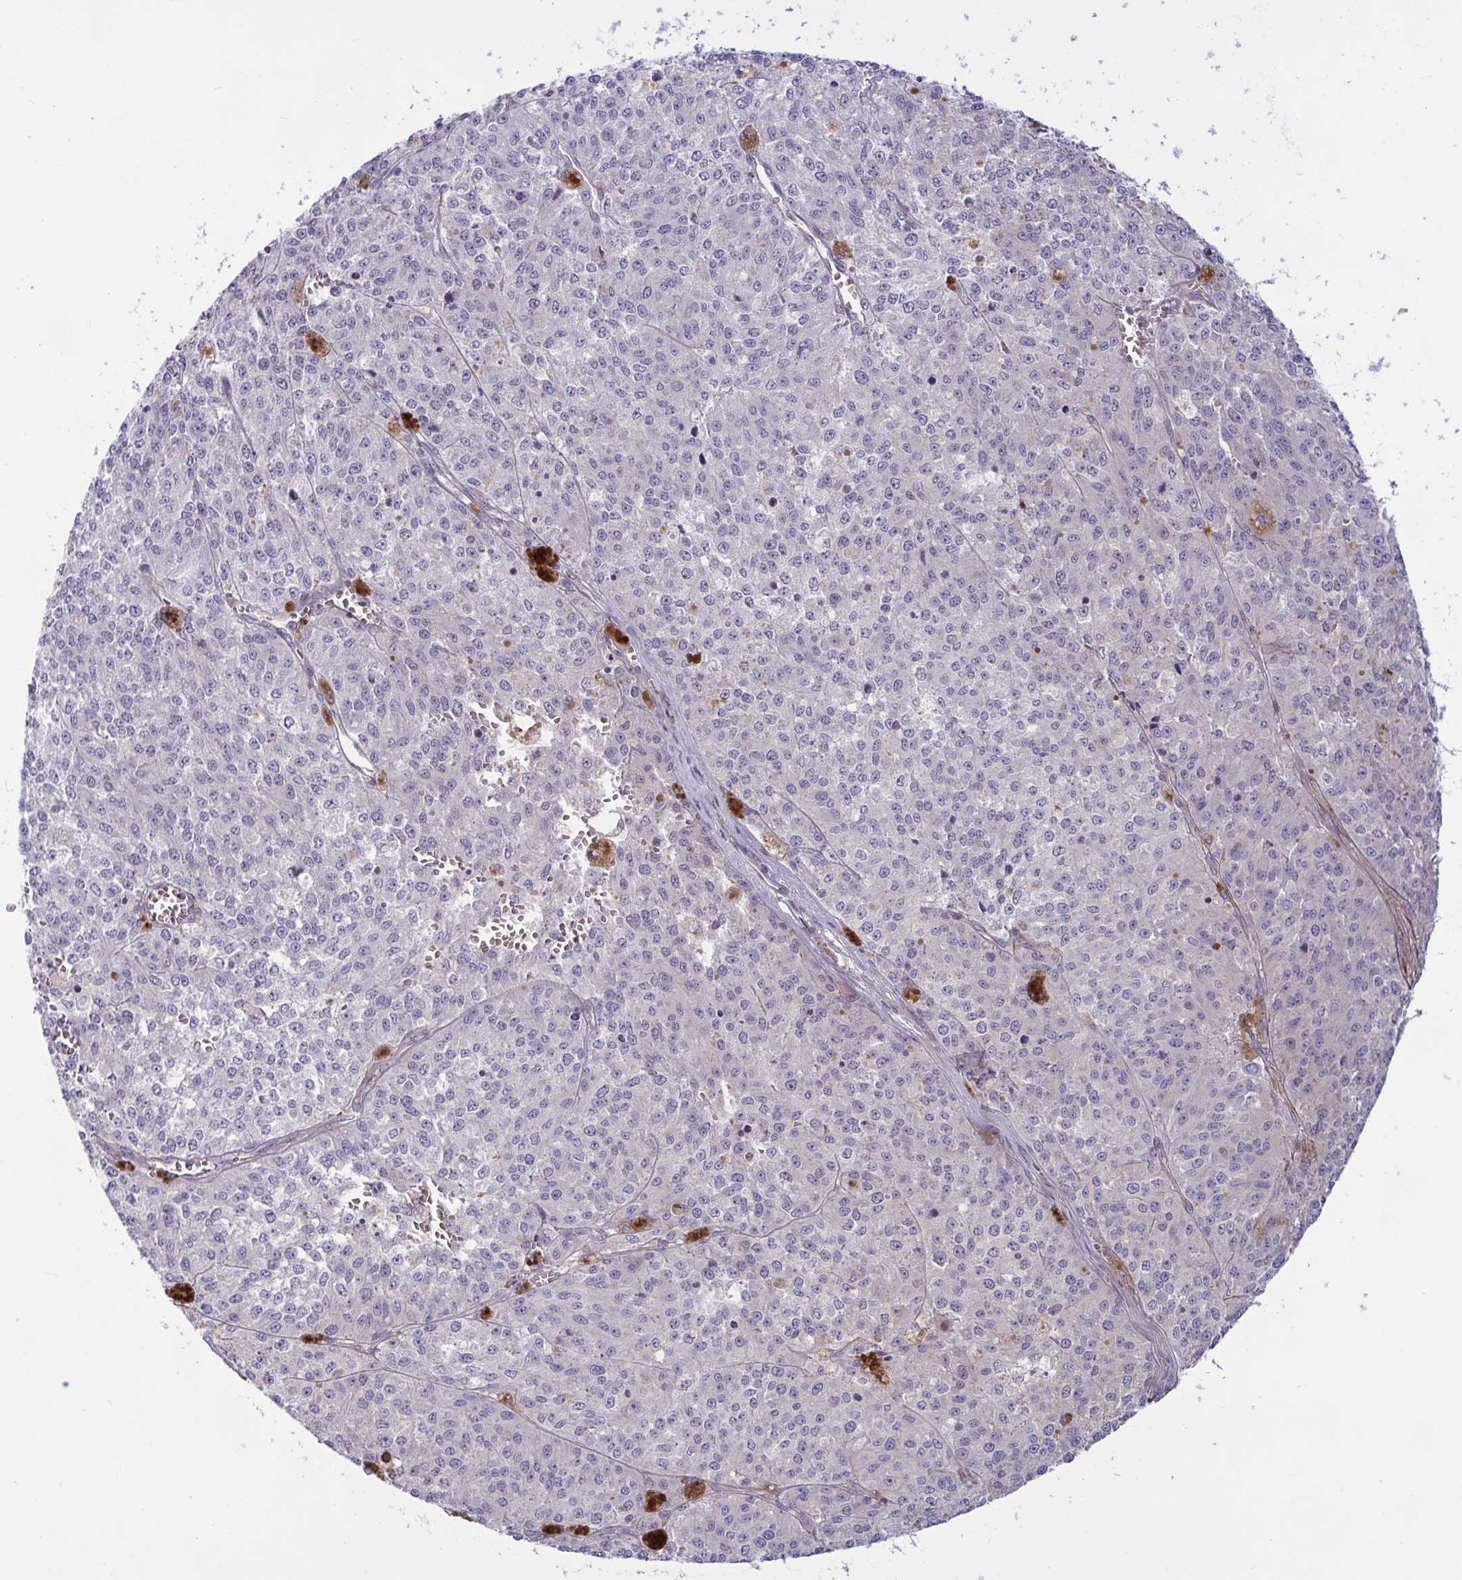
{"staining": {"intensity": "negative", "quantity": "none", "location": "none"}, "tissue": "melanoma", "cell_type": "Tumor cells", "image_type": "cancer", "snomed": [{"axis": "morphology", "description": "Malignant melanoma, Metastatic site"}, {"axis": "topography", "description": "Lymph node"}], "caption": "High power microscopy histopathology image of an immunohistochemistry (IHC) image of malignant melanoma (metastatic site), revealing no significant expression in tumor cells.", "gene": "TANK", "patient": {"sex": "female", "age": 64}}